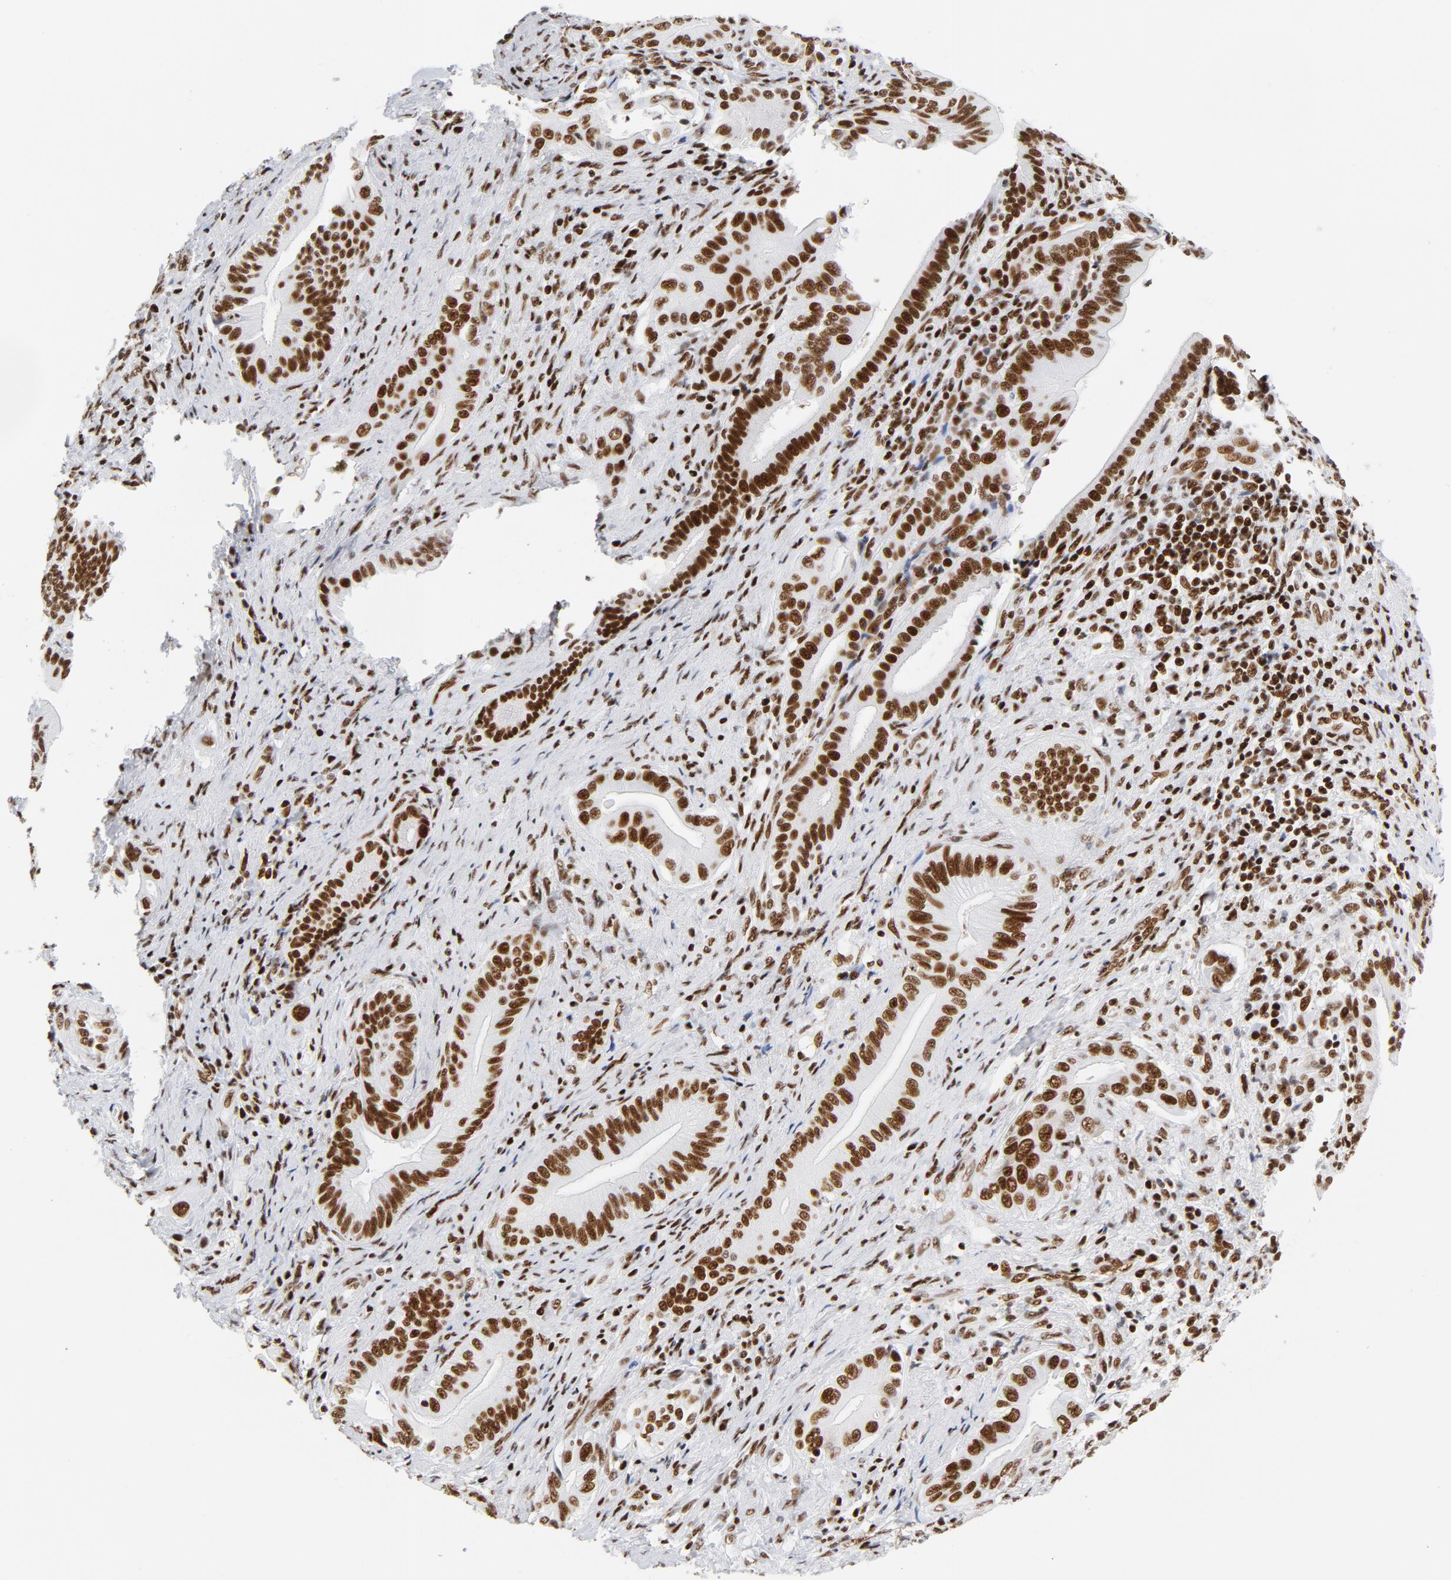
{"staining": {"intensity": "strong", "quantity": ">75%", "location": "nuclear"}, "tissue": "liver cancer", "cell_type": "Tumor cells", "image_type": "cancer", "snomed": [{"axis": "morphology", "description": "Cholangiocarcinoma"}, {"axis": "topography", "description": "Liver"}], "caption": "The image exhibits immunohistochemical staining of cholangiocarcinoma (liver). There is strong nuclear positivity is appreciated in approximately >75% of tumor cells.", "gene": "XRCC5", "patient": {"sex": "male", "age": 58}}